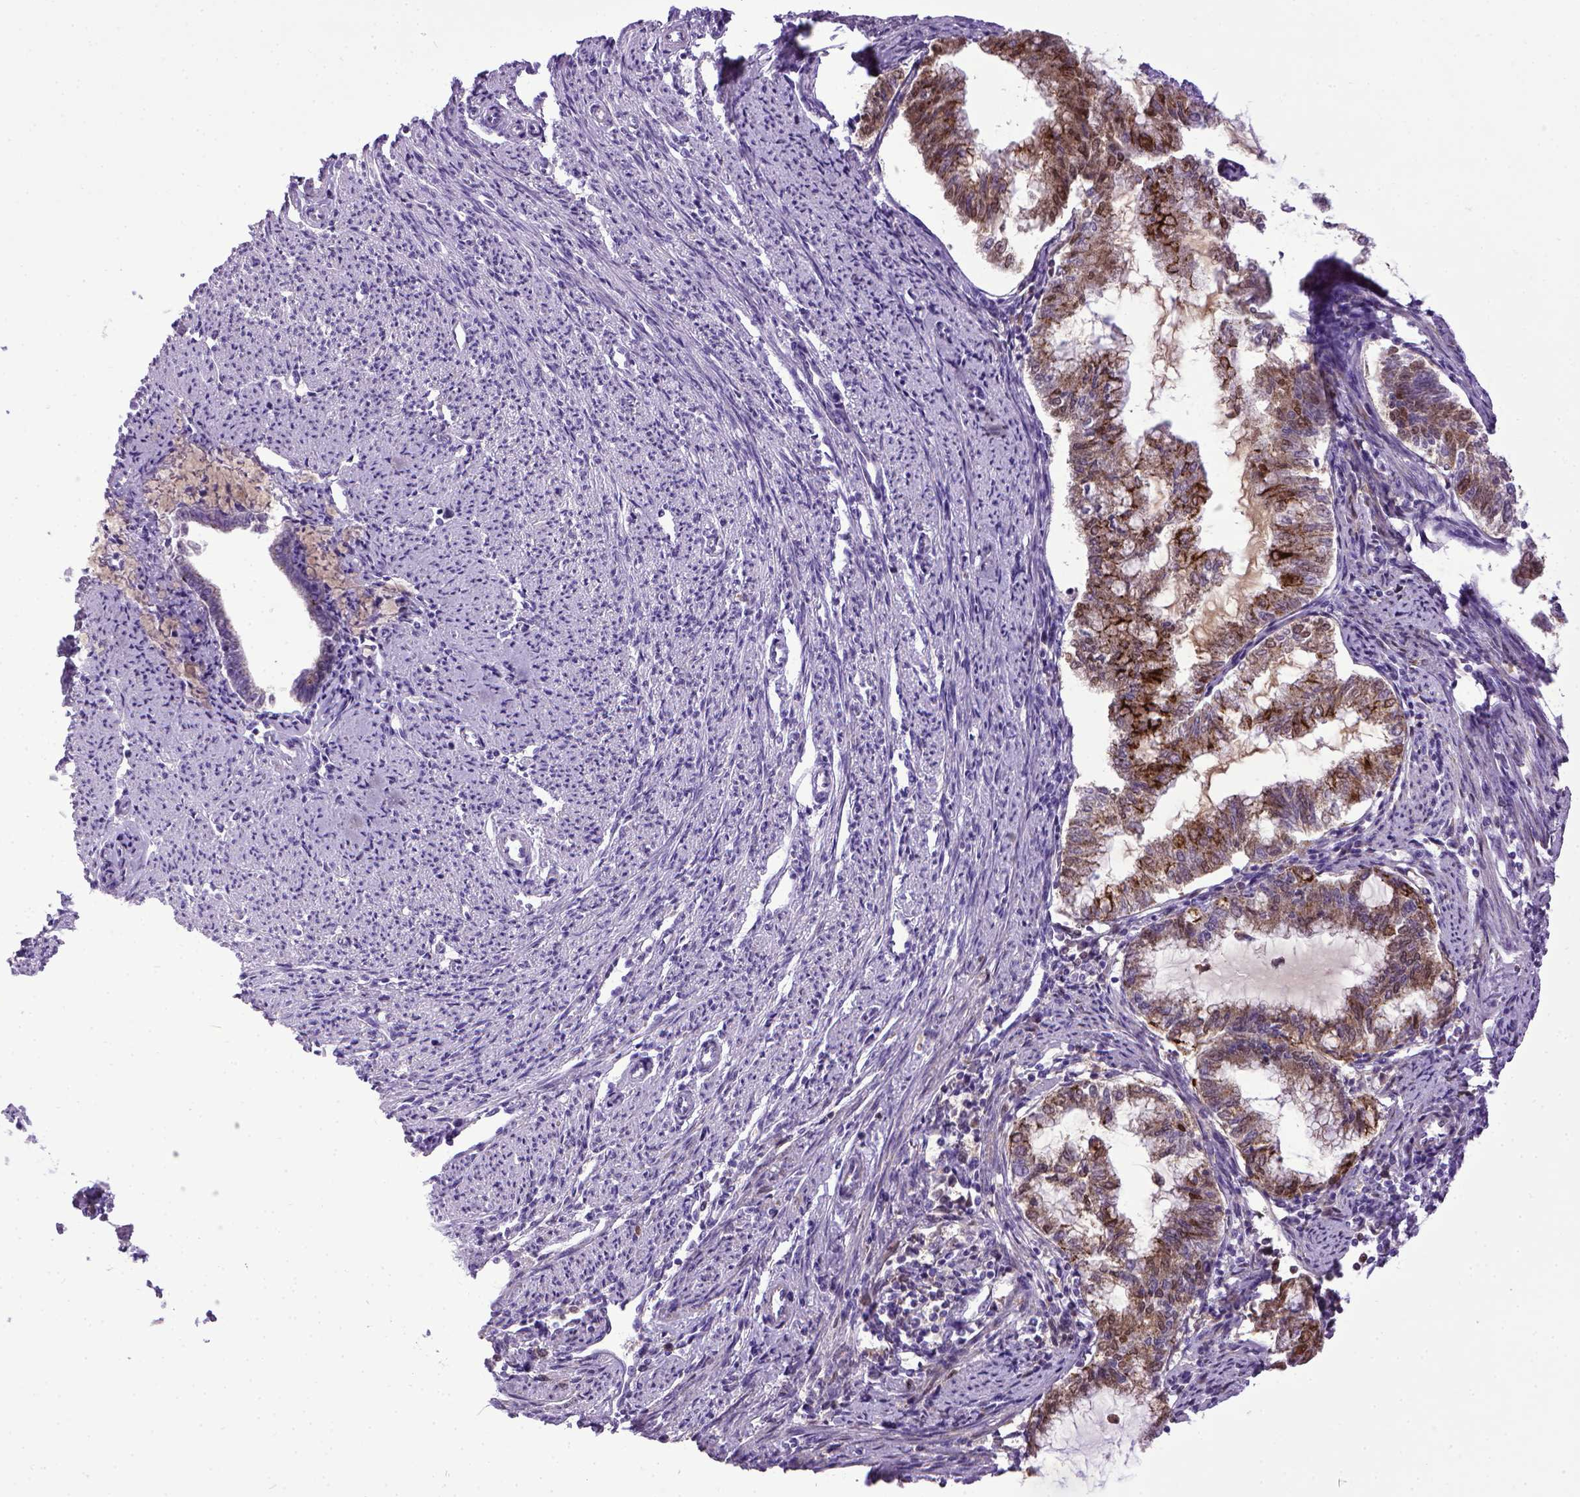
{"staining": {"intensity": "strong", "quantity": ">75%", "location": "cytoplasmic/membranous"}, "tissue": "endometrial cancer", "cell_type": "Tumor cells", "image_type": "cancer", "snomed": [{"axis": "morphology", "description": "Adenocarcinoma, NOS"}, {"axis": "topography", "description": "Endometrium"}], "caption": "IHC staining of endometrial cancer (adenocarcinoma), which exhibits high levels of strong cytoplasmic/membranous expression in about >75% of tumor cells indicating strong cytoplasmic/membranous protein staining. The staining was performed using DAB (3,3'-diaminobenzidine) (brown) for protein detection and nuclei were counterstained in hematoxylin (blue).", "gene": "CDH1", "patient": {"sex": "female", "age": 79}}